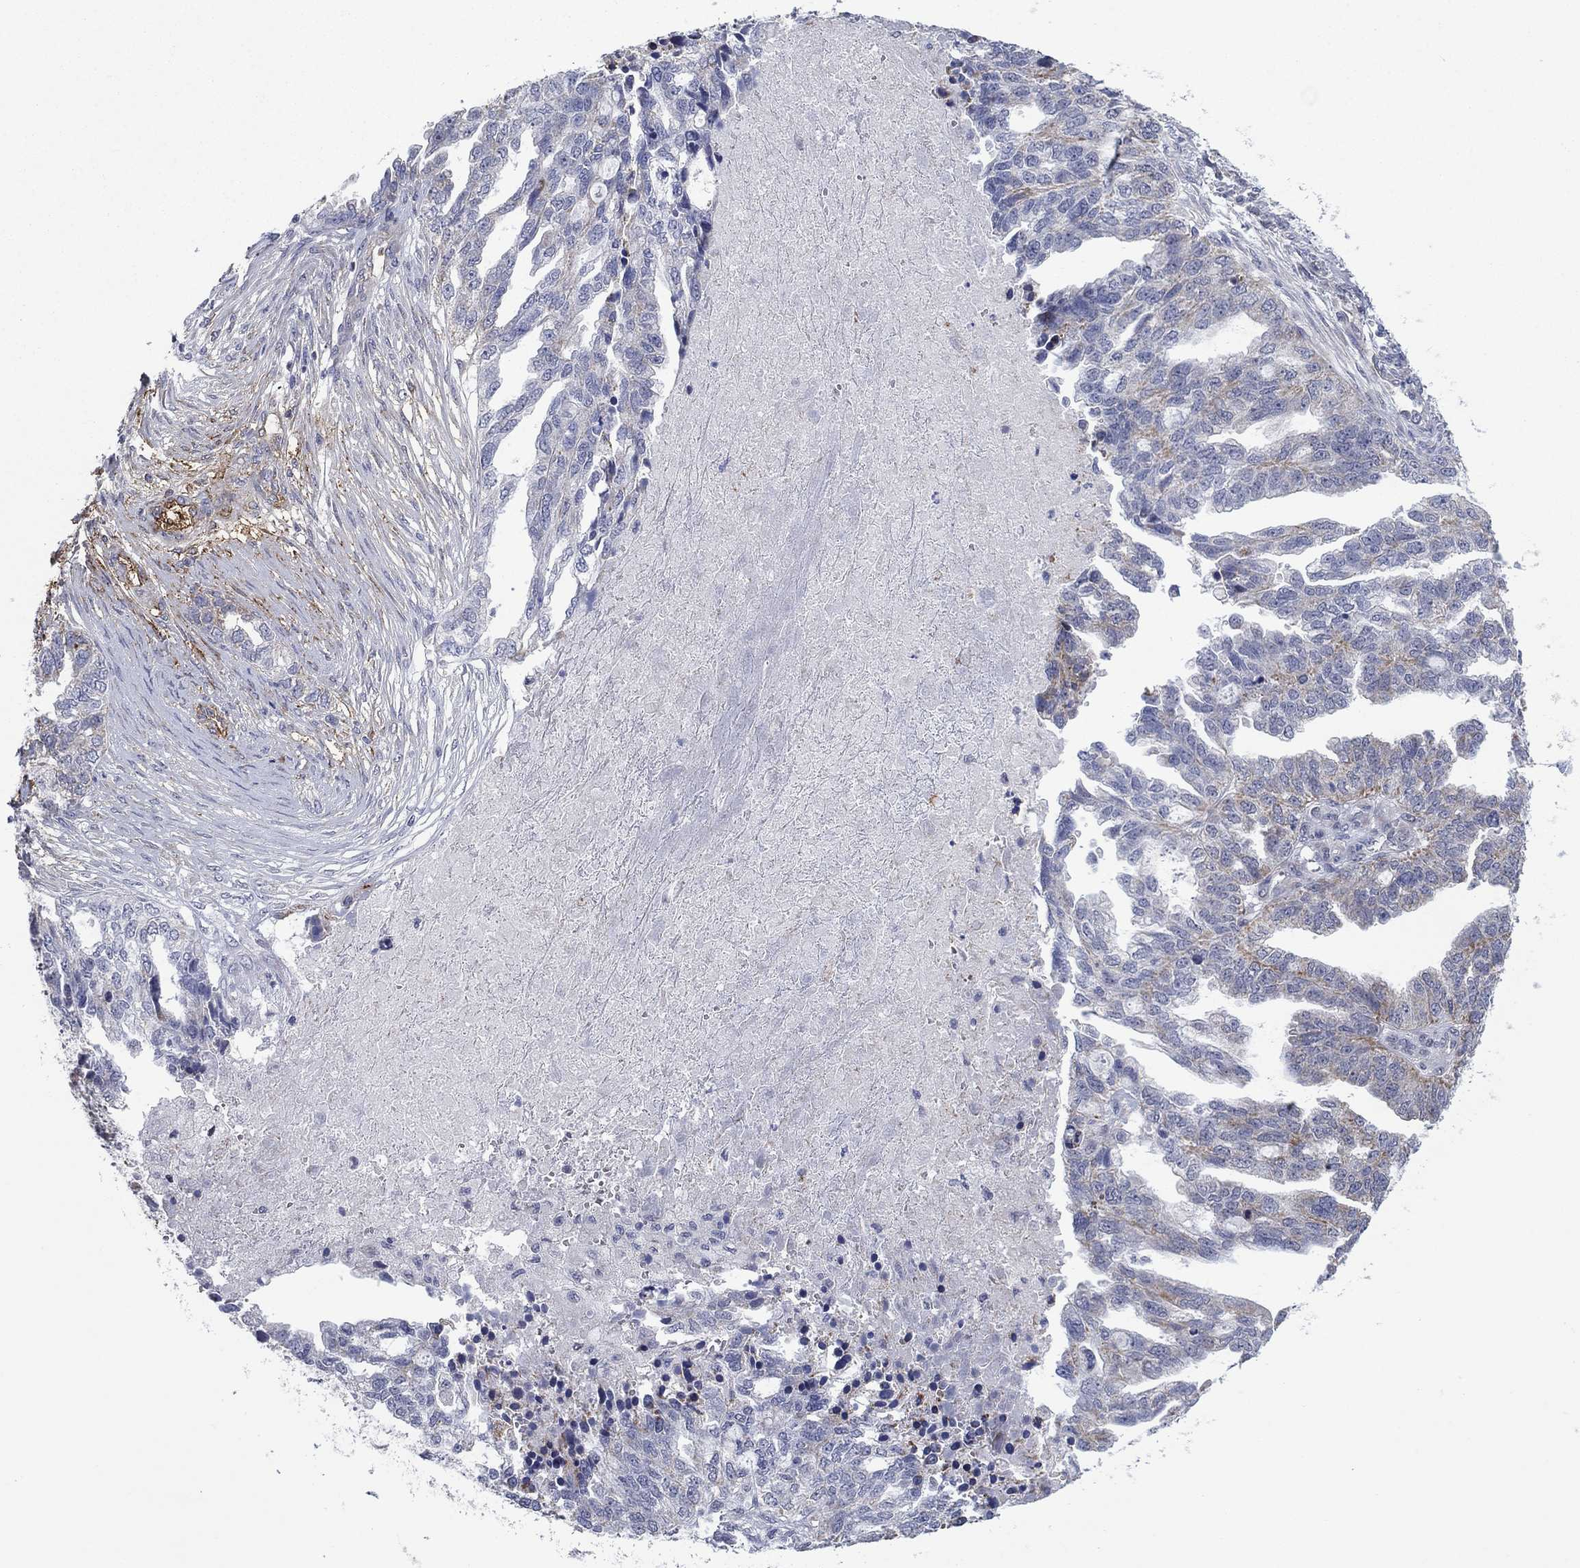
{"staining": {"intensity": "weak", "quantity": "25%-75%", "location": "cytoplasmic/membranous"}, "tissue": "ovarian cancer", "cell_type": "Tumor cells", "image_type": "cancer", "snomed": [{"axis": "morphology", "description": "Cystadenocarcinoma, serous, NOS"}, {"axis": "topography", "description": "Ovary"}], "caption": "Immunohistochemistry photomicrograph of neoplastic tissue: serous cystadenocarcinoma (ovarian) stained using immunohistochemistry (IHC) exhibits low levels of weak protein expression localized specifically in the cytoplasmic/membranous of tumor cells, appearing as a cytoplasmic/membranous brown color.", "gene": "SDC1", "patient": {"sex": "female", "age": 51}}